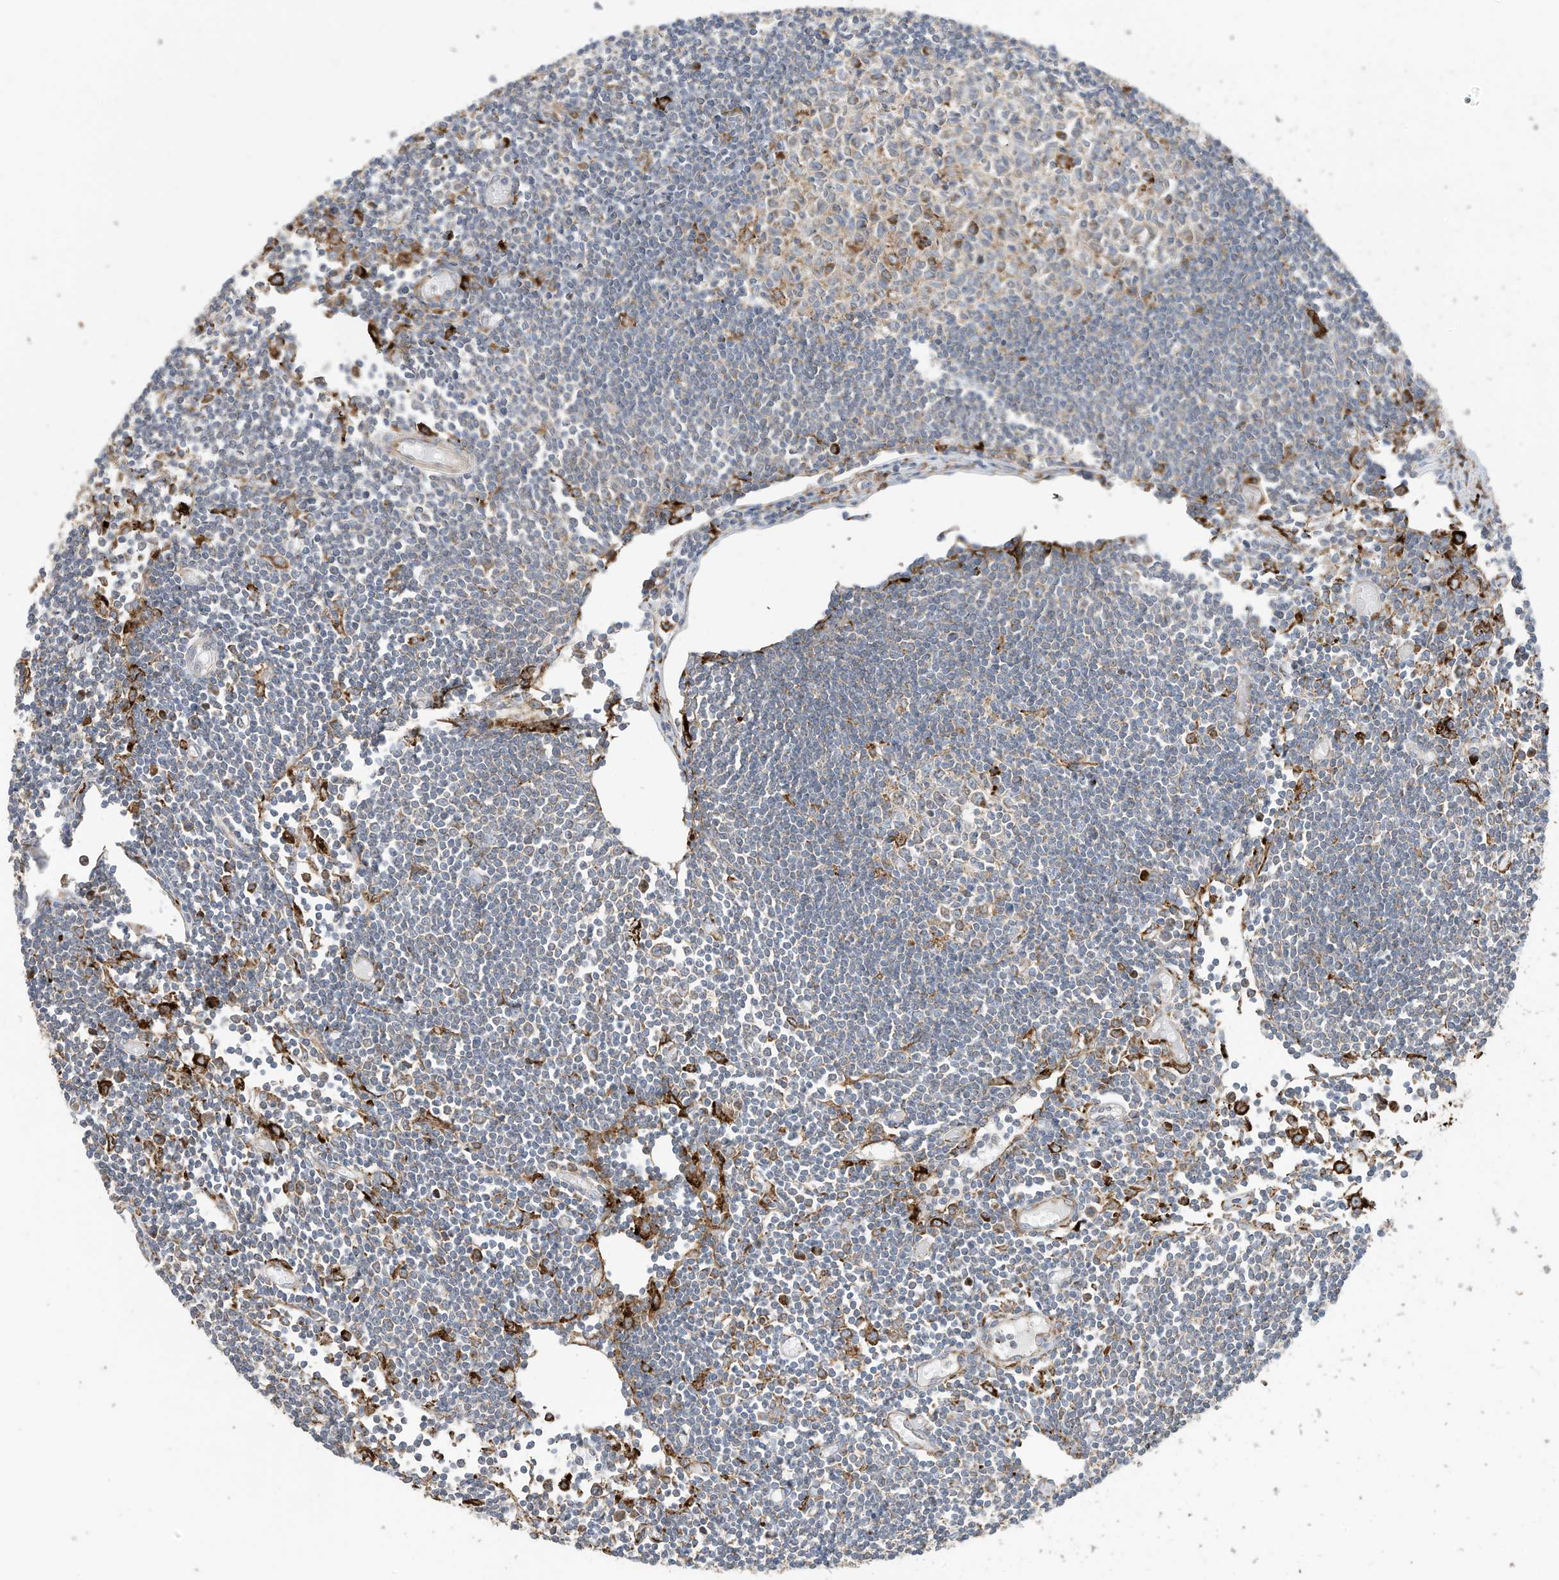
{"staining": {"intensity": "negative", "quantity": "none", "location": "none"}, "tissue": "lymph node", "cell_type": "Germinal center cells", "image_type": "normal", "snomed": [{"axis": "morphology", "description": "Normal tissue, NOS"}, {"axis": "topography", "description": "Lymph node"}], "caption": "High magnification brightfield microscopy of benign lymph node stained with DAB (3,3'-diaminobenzidine) (brown) and counterstained with hematoxylin (blue): germinal center cells show no significant positivity. (Brightfield microscopy of DAB (3,3'-diaminobenzidine) immunohistochemistry (IHC) at high magnification).", "gene": "TRNAU1AP", "patient": {"sex": "female", "age": 11}}